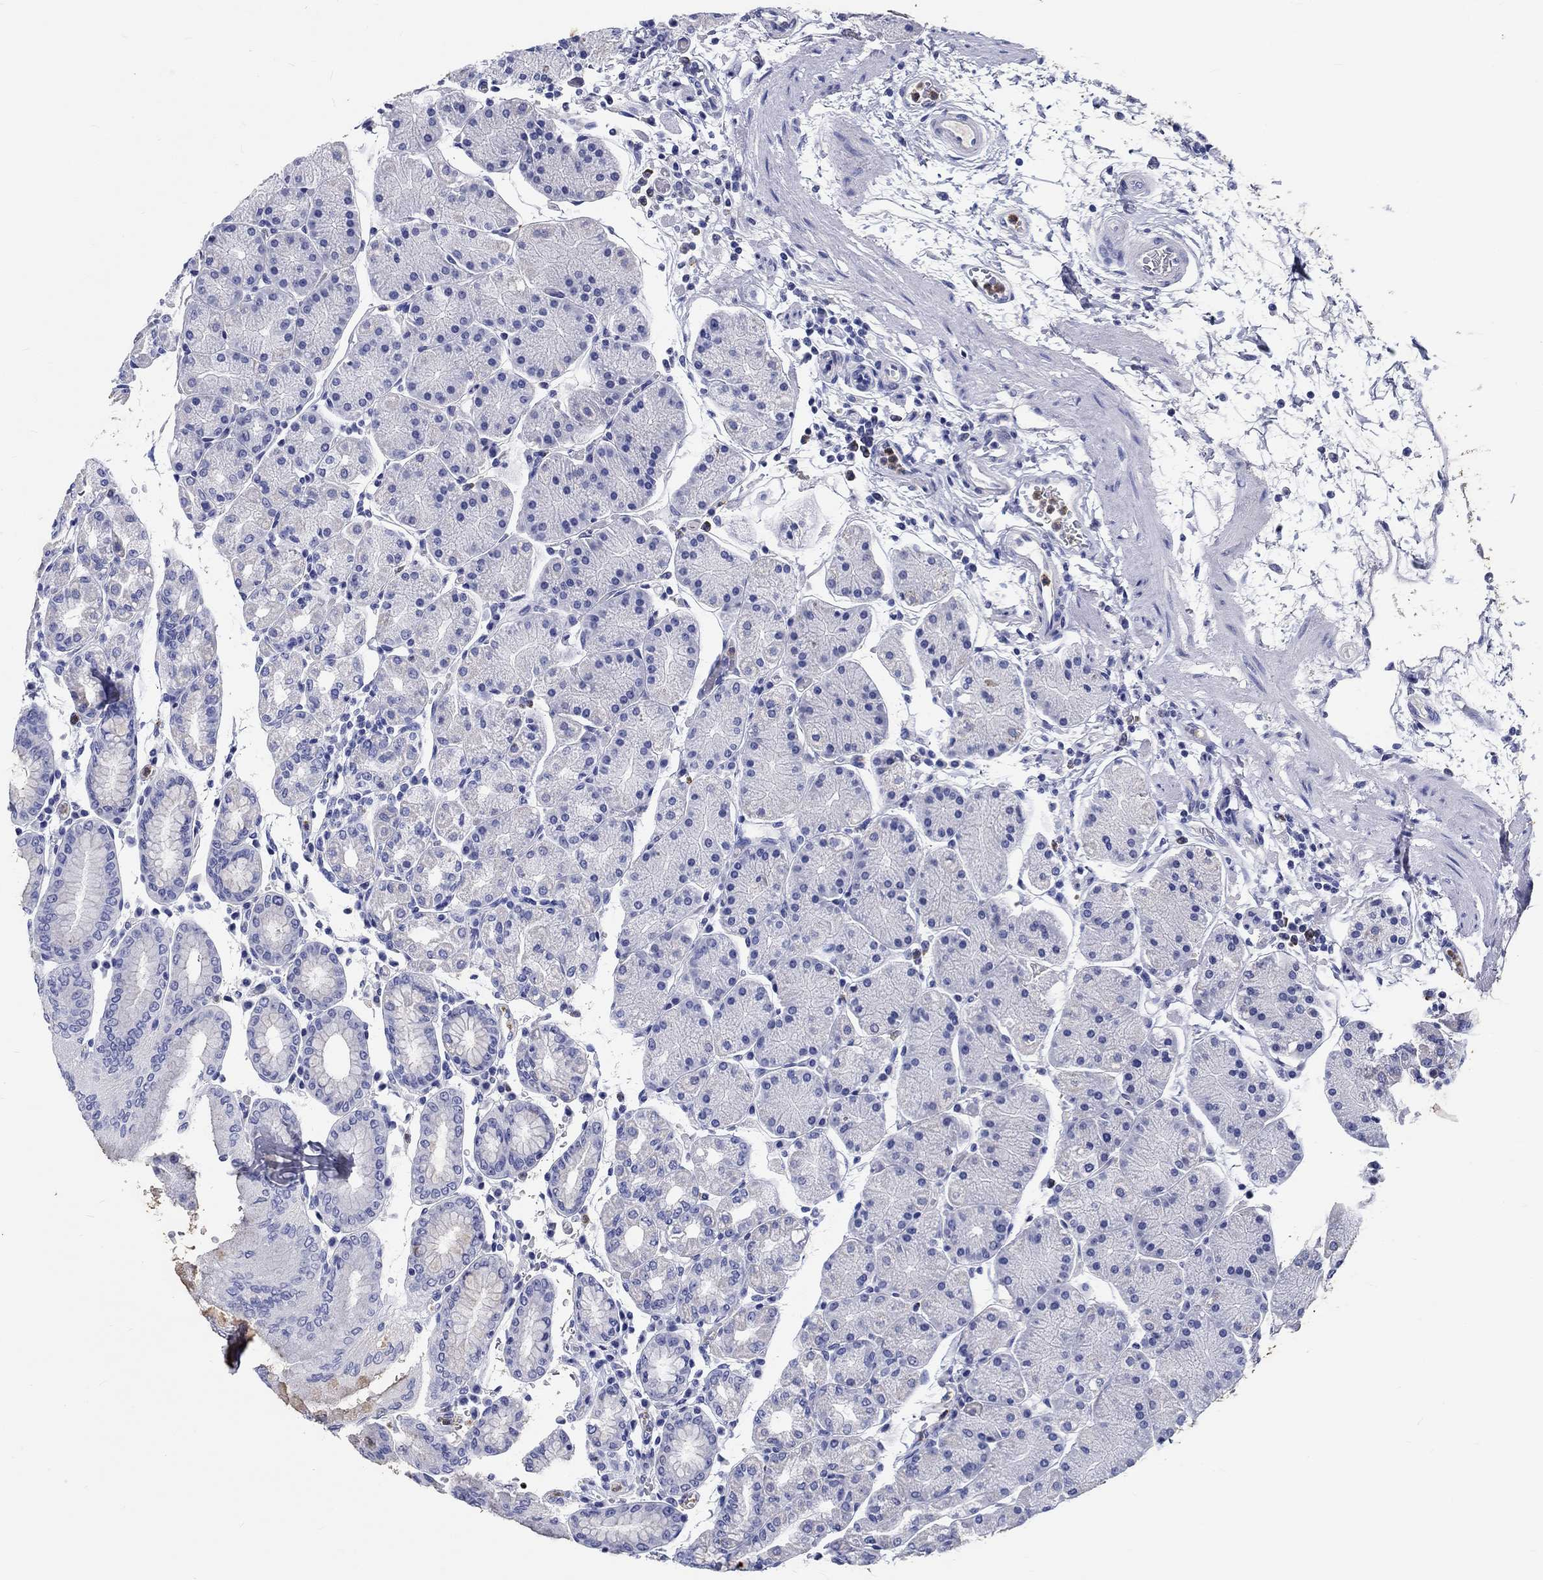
{"staining": {"intensity": "weak", "quantity": "<25%", "location": "cytoplasmic/membranous"}, "tissue": "stomach", "cell_type": "Glandular cells", "image_type": "normal", "snomed": [{"axis": "morphology", "description": "Normal tissue, NOS"}, {"axis": "topography", "description": "Stomach"}], "caption": "This histopathology image is of normal stomach stained with immunohistochemistry (IHC) to label a protein in brown with the nuclei are counter-stained blue. There is no positivity in glandular cells. The staining was performed using DAB (3,3'-diaminobenzidine) to visualize the protein expression in brown, while the nuclei were stained in blue with hematoxylin (Magnification: 20x).", "gene": "EPX", "patient": {"sex": "male", "age": 54}}